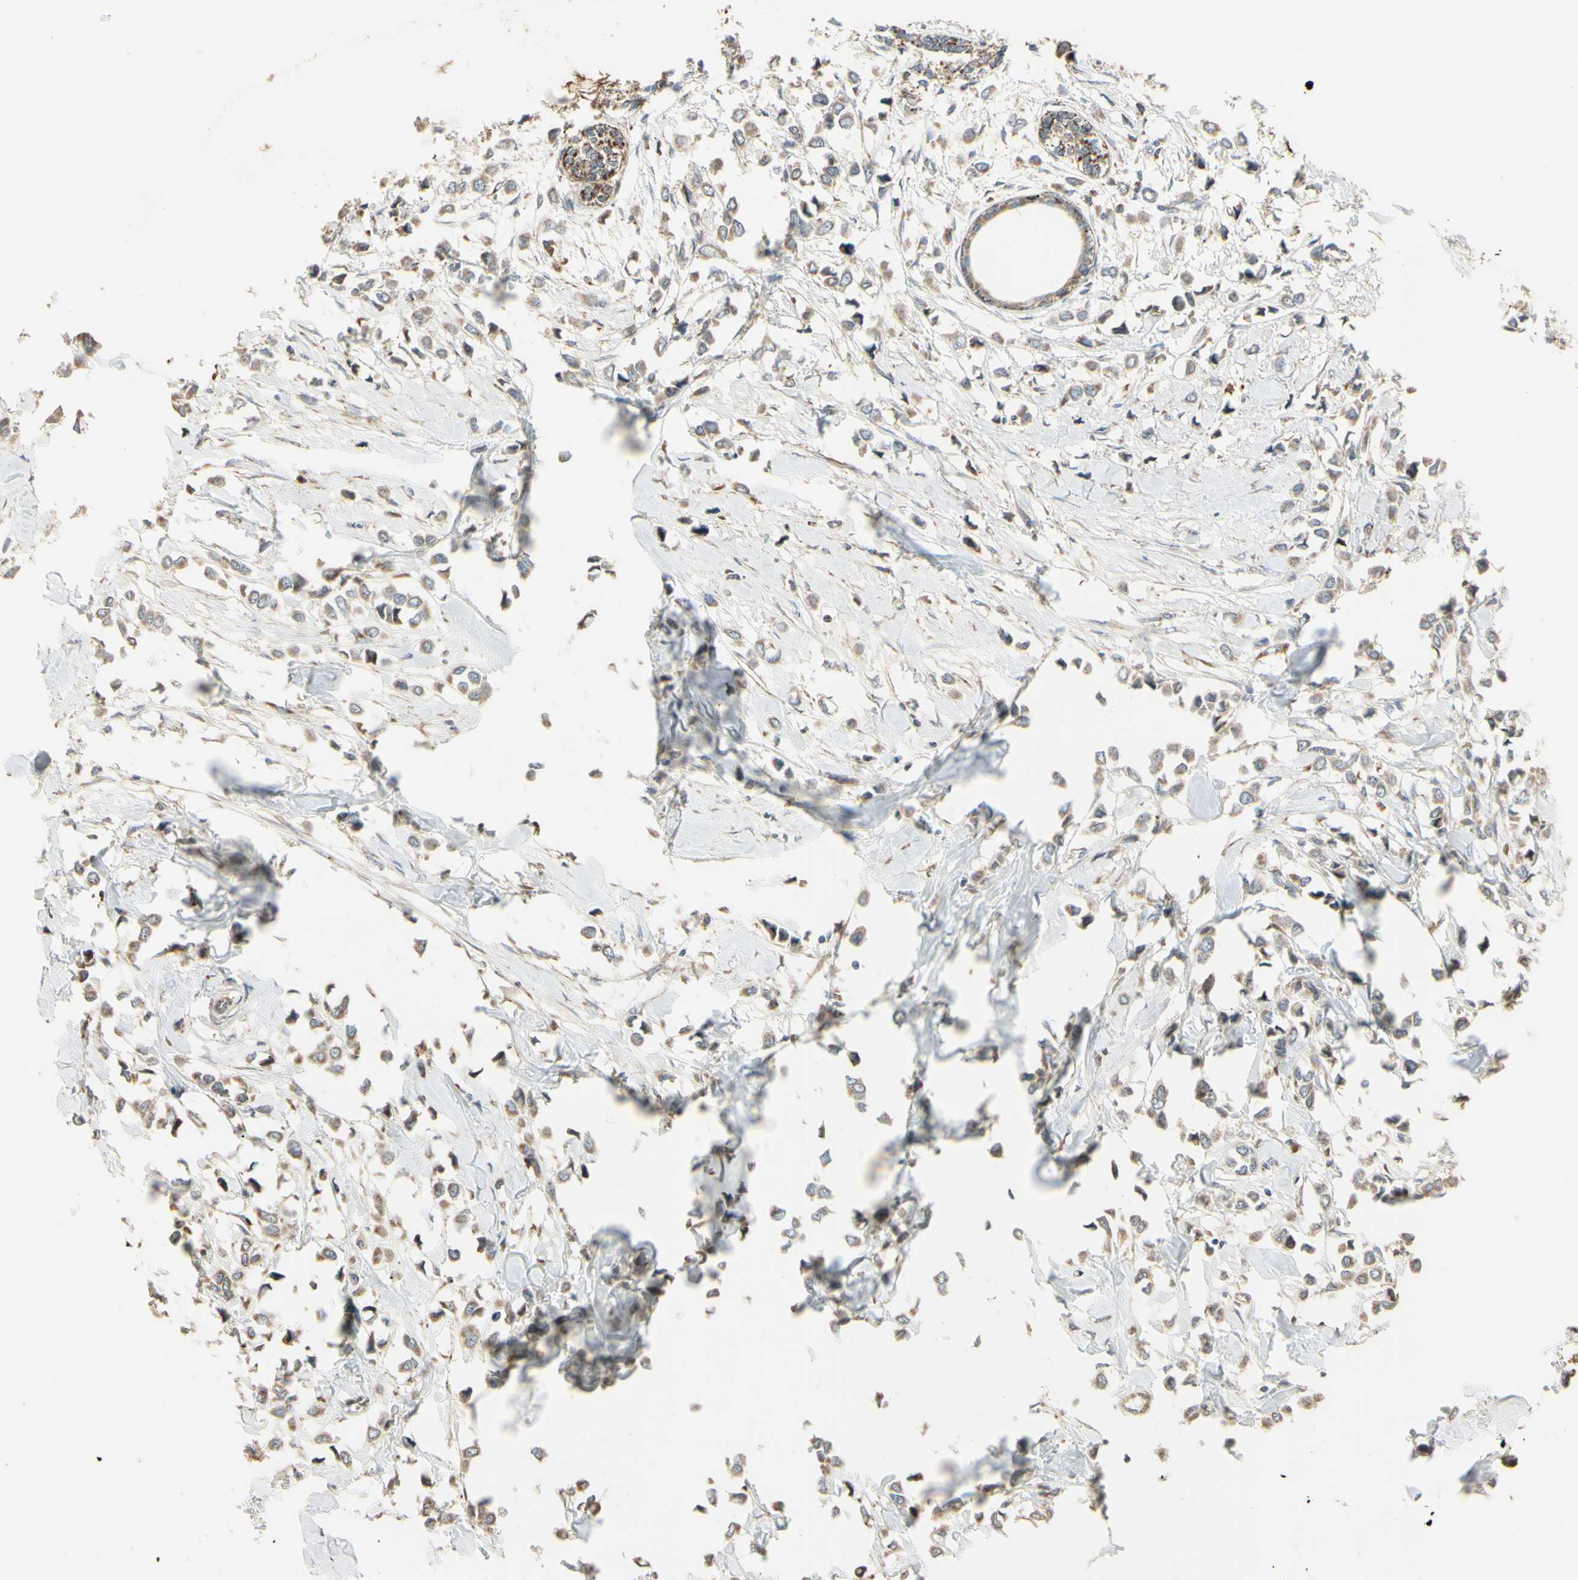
{"staining": {"intensity": "weak", "quantity": ">75%", "location": "cytoplasmic/membranous"}, "tissue": "breast cancer", "cell_type": "Tumor cells", "image_type": "cancer", "snomed": [{"axis": "morphology", "description": "Lobular carcinoma"}, {"axis": "topography", "description": "Breast"}], "caption": "Immunohistochemical staining of human breast lobular carcinoma demonstrates low levels of weak cytoplasmic/membranous protein expression in approximately >75% of tumor cells. The protein is stained brown, and the nuclei are stained in blue (DAB (3,3'-diaminobenzidine) IHC with brightfield microscopy, high magnification).", "gene": "ANGPTL1", "patient": {"sex": "female", "age": 51}}